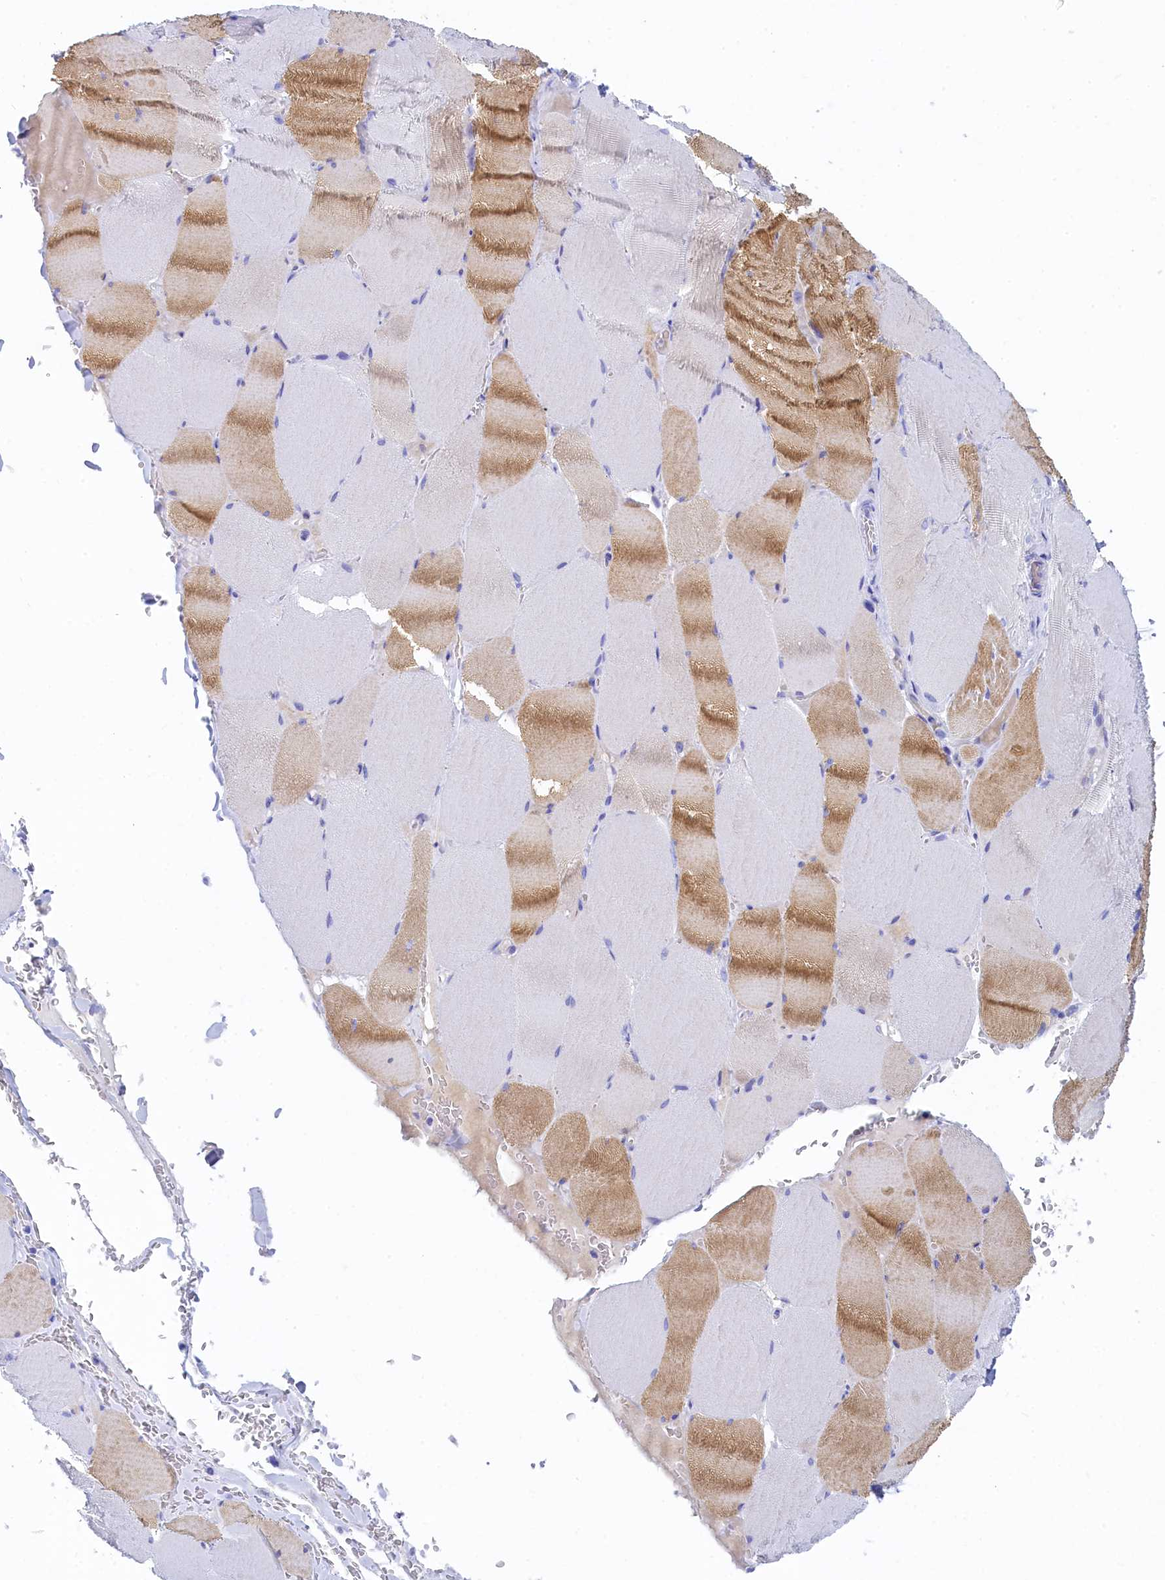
{"staining": {"intensity": "moderate", "quantity": "25%-75%", "location": "cytoplasmic/membranous"}, "tissue": "skeletal muscle", "cell_type": "Myocytes", "image_type": "normal", "snomed": [{"axis": "morphology", "description": "Normal tissue, NOS"}, {"axis": "topography", "description": "Skeletal muscle"}, {"axis": "topography", "description": "Head-Neck"}], "caption": "Immunohistochemical staining of unremarkable skeletal muscle exhibits moderate cytoplasmic/membranous protein expression in approximately 25%-75% of myocytes.", "gene": "TRIM10", "patient": {"sex": "male", "age": 66}}